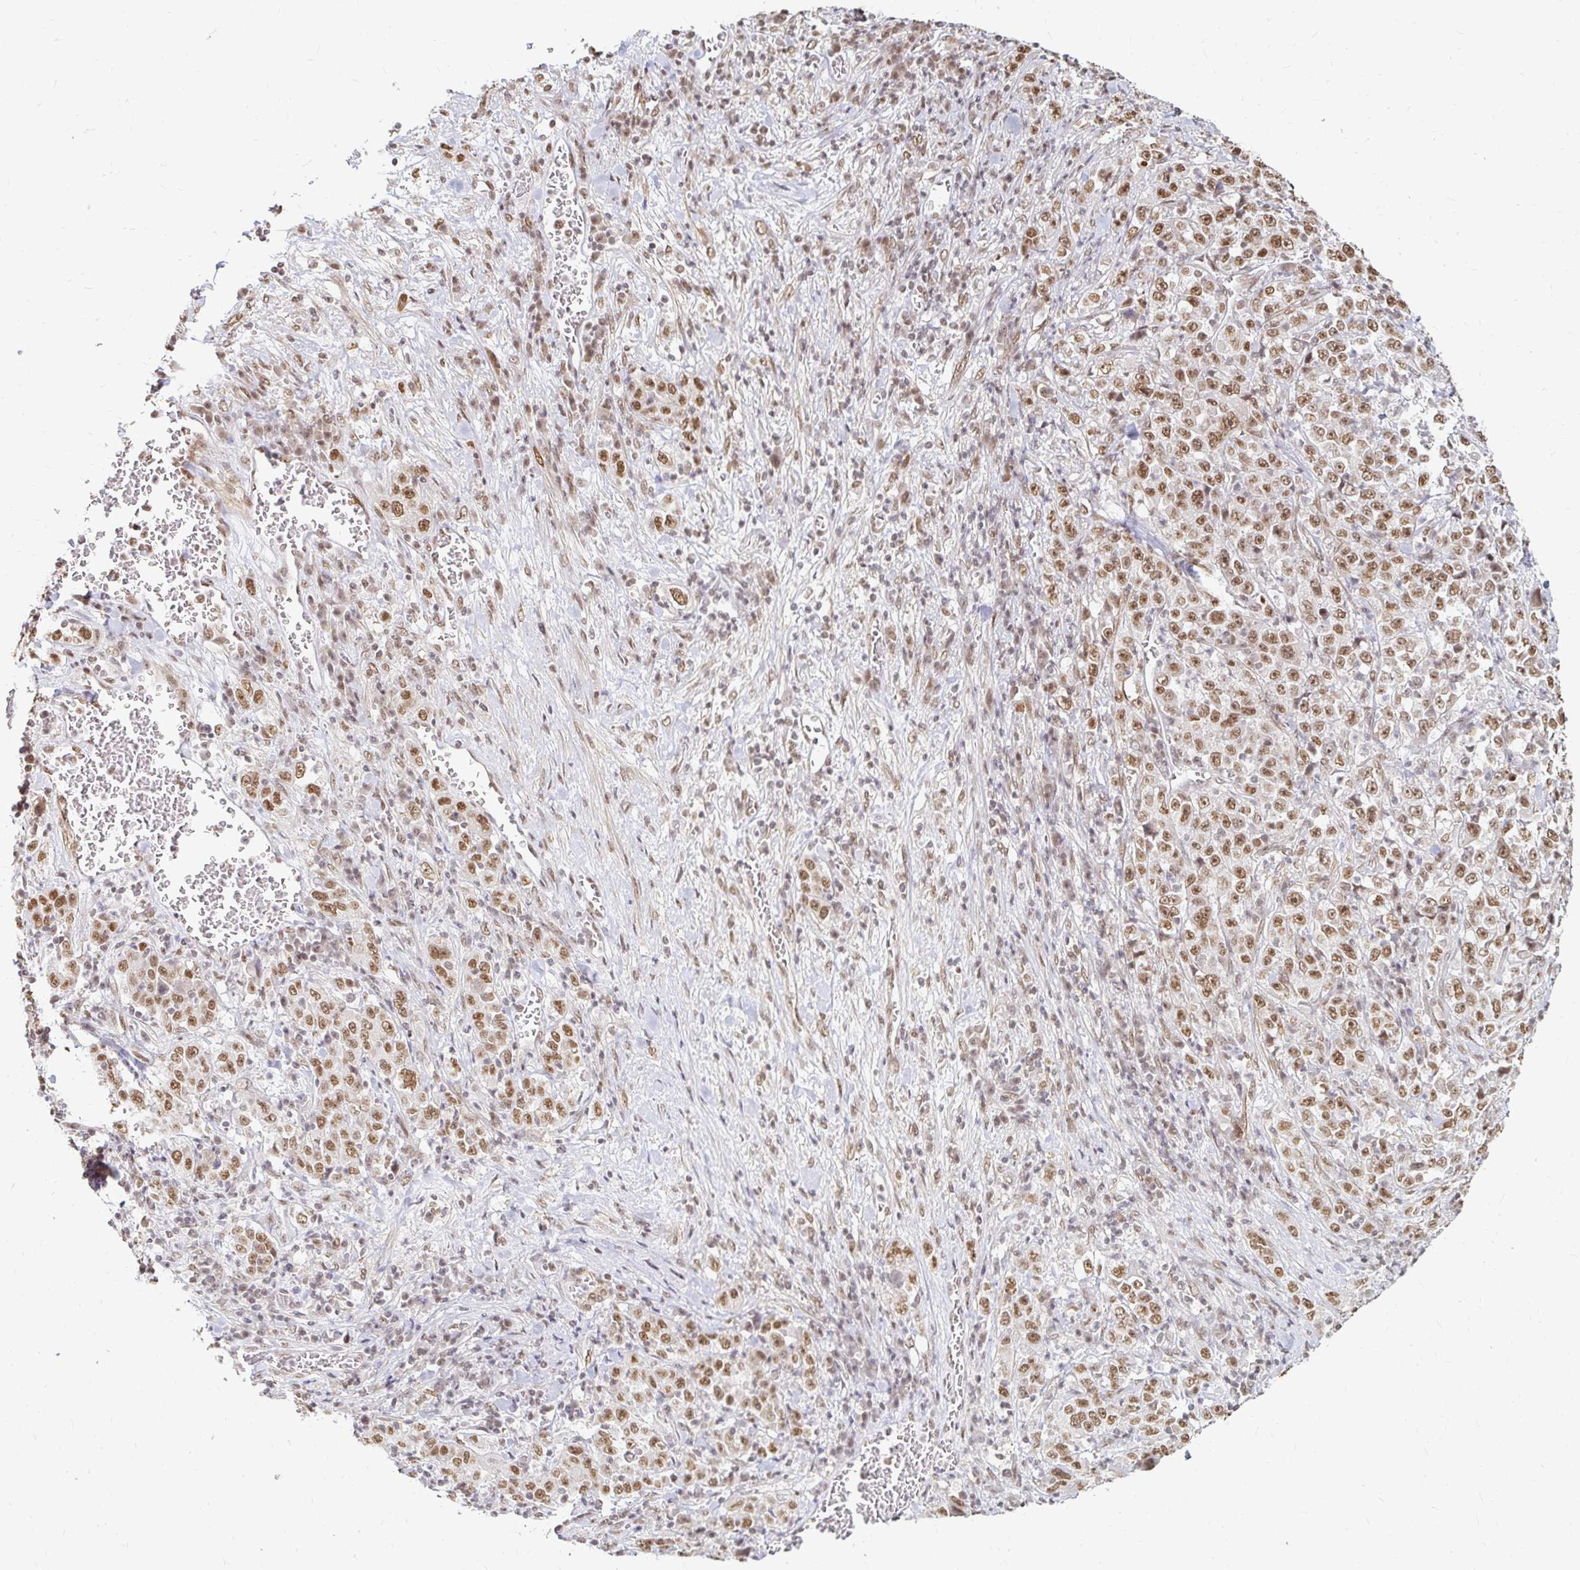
{"staining": {"intensity": "moderate", "quantity": ">75%", "location": "nuclear"}, "tissue": "stomach cancer", "cell_type": "Tumor cells", "image_type": "cancer", "snomed": [{"axis": "morphology", "description": "Normal tissue, NOS"}, {"axis": "morphology", "description": "Adenocarcinoma, NOS"}, {"axis": "topography", "description": "Stomach, upper"}, {"axis": "topography", "description": "Stomach"}], "caption": "Human stomach cancer stained for a protein (brown) demonstrates moderate nuclear positive positivity in about >75% of tumor cells.", "gene": "HNRNPU", "patient": {"sex": "male", "age": 59}}